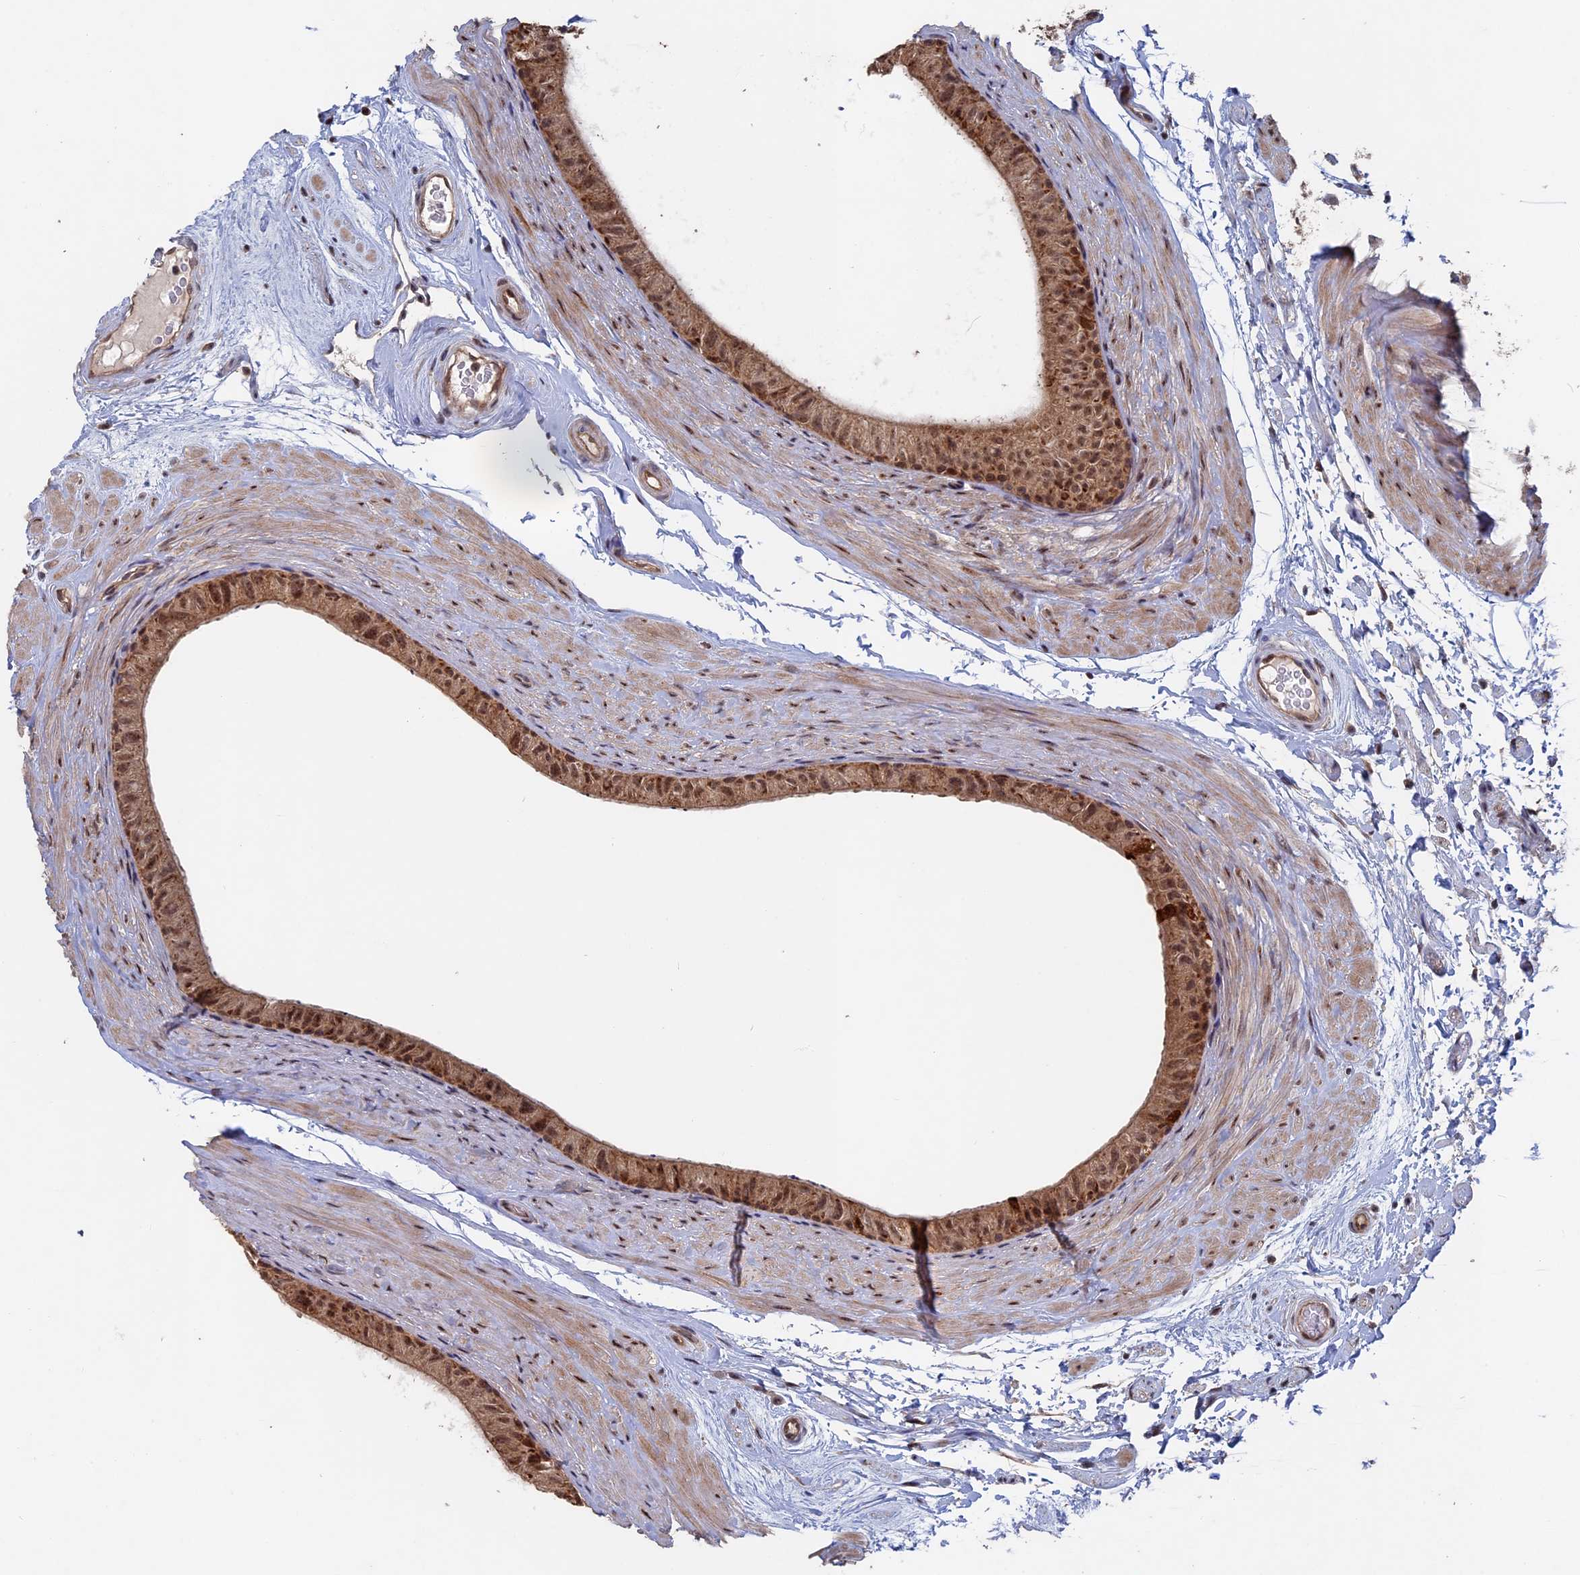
{"staining": {"intensity": "moderate", "quantity": ">75%", "location": "cytoplasmic/membranous,nuclear"}, "tissue": "epididymis", "cell_type": "Glandular cells", "image_type": "normal", "snomed": [{"axis": "morphology", "description": "Normal tissue, NOS"}, {"axis": "topography", "description": "Epididymis"}], "caption": "This is a micrograph of immunohistochemistry staining of benign epididymis, which shows moderate positivity in the cytoplasmic/membranous,nuclear of glandular cells.", "gene": "KIAA1328", "patient": {"sex": "male", "age": 45}}